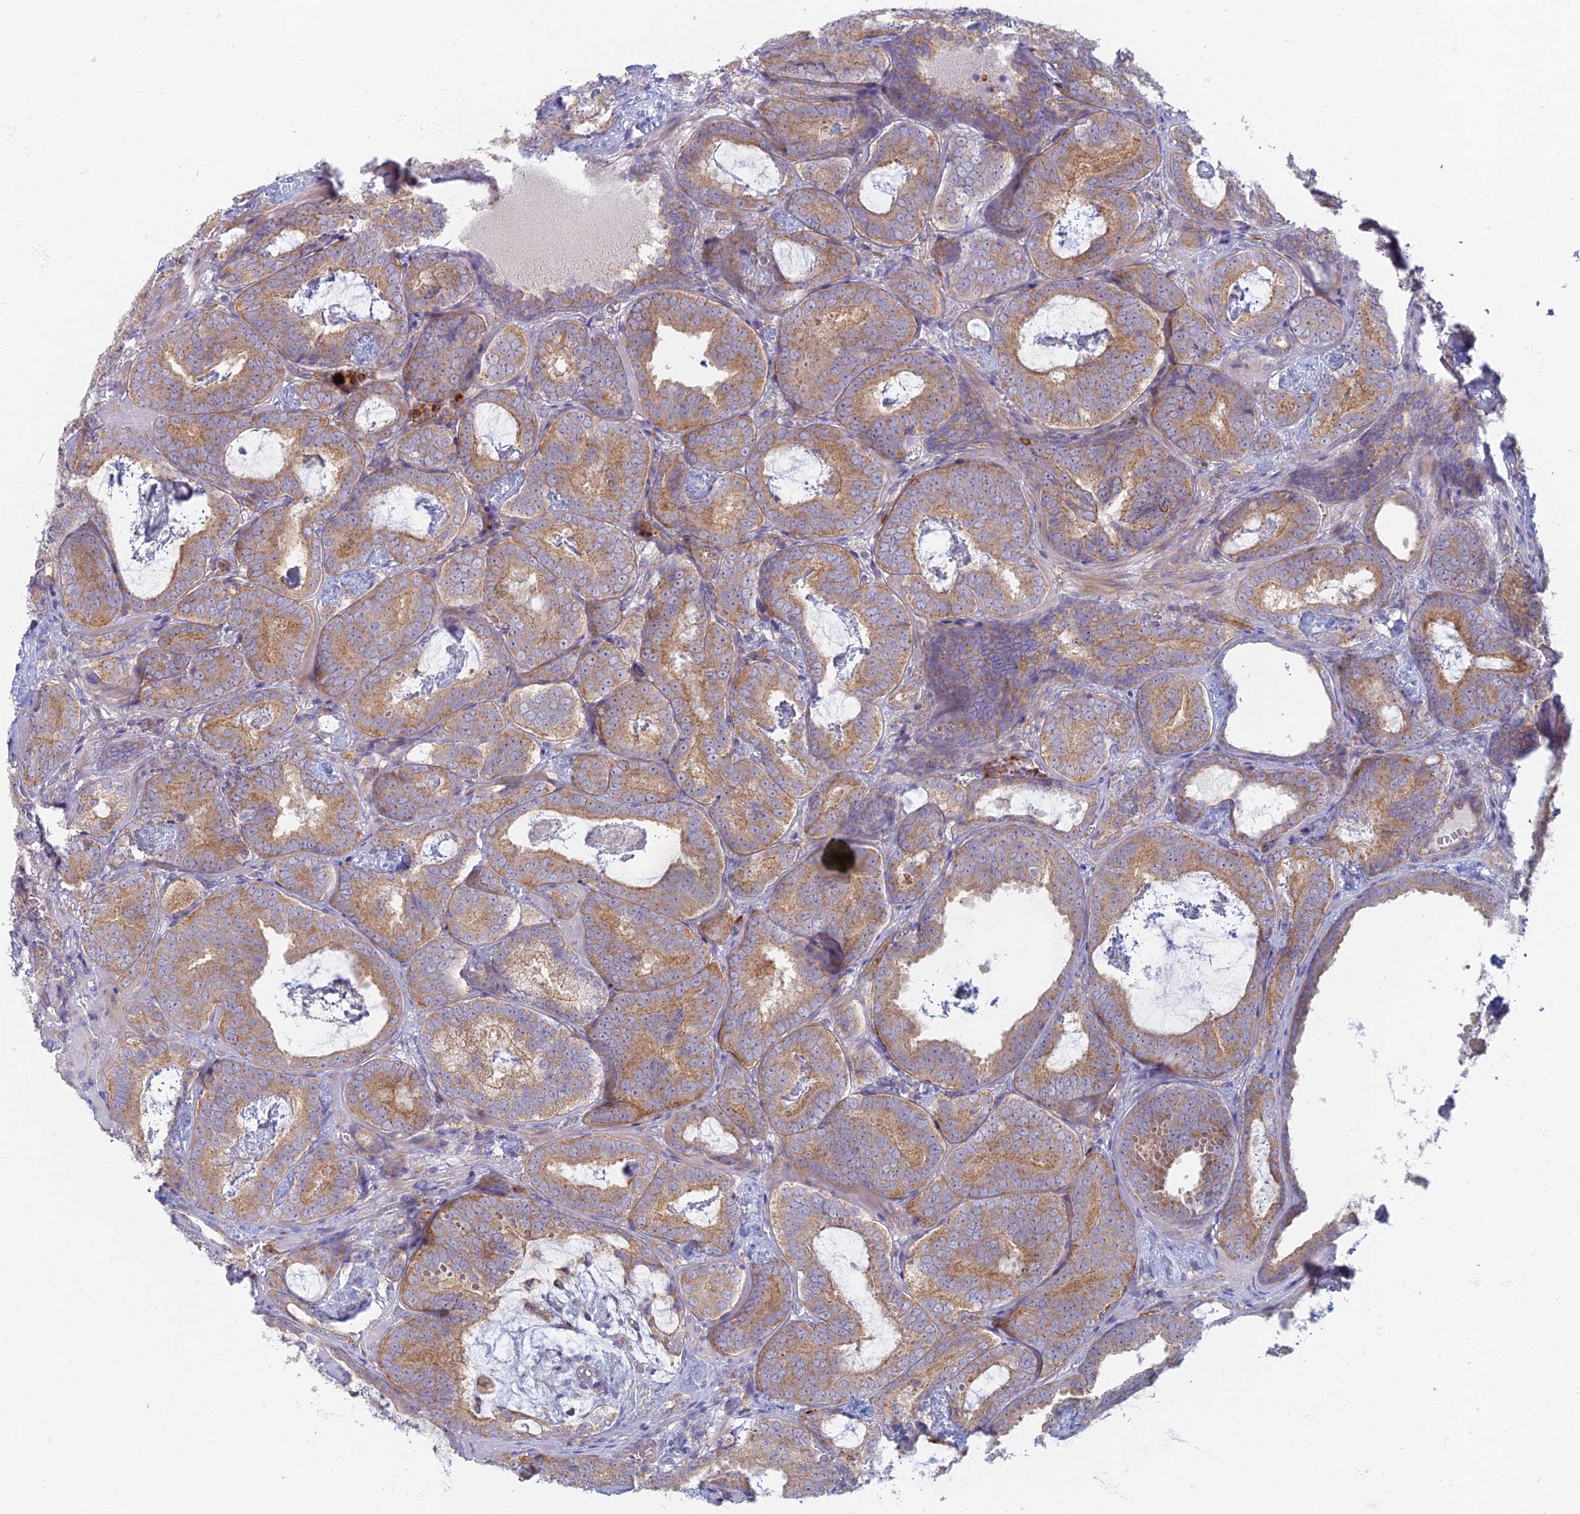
{"staining": {"intensity": "moderate", "quantity": ">75%", "location": "cytoplasmic/membranous"}, "tissue": "prostate cancer", "cell_type": "Tumor cells", "image_type": "cancer", "snomed": [{"axis": "morphology", "description": "Adenocarcinoma, Low grade"}, {"axis": "topography", "description": "Prostate"}], "caption": "Immunohistochemical staining of human prostate cancer exhibits medium levels of moderate cytoplasmic/membranous positivity in approximately >75% of tumor cells.", "gene": "PROX2", "patient": {"sex": "male", "age": 60}}